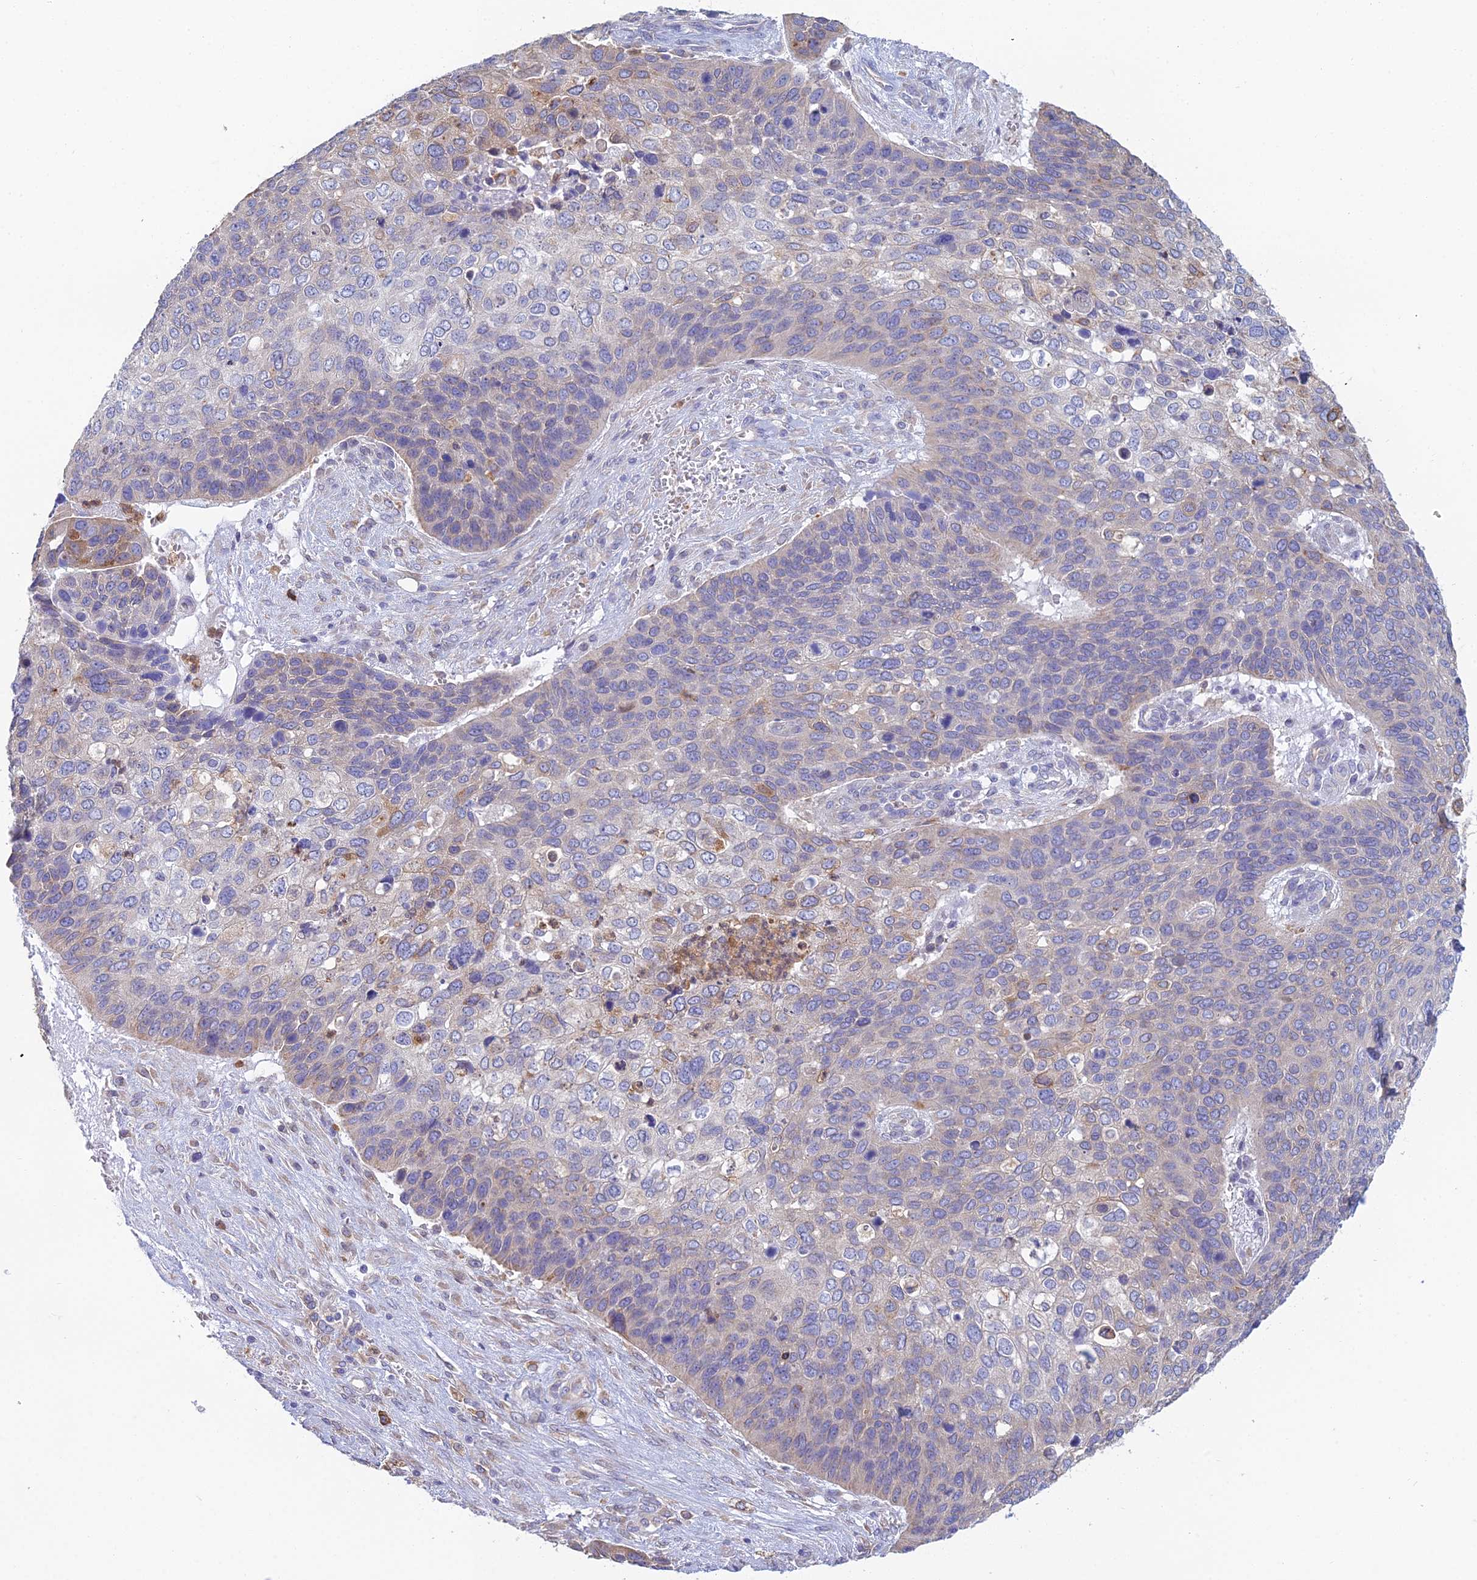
{"staining": {"intensity": "weak", "quantity": "<25%", "location": "cytoplasmic/membranous"}, "tissue": "skin cancer", "cell_type": "Tumor cells", "image_type": "cancer", "snomed": [{"axis": "morphology", "description": "Basal cell carcinoma"}, {"axis": "topography", "description": "Skin"}], "caption": "This is an immunohistochemistry (IHC) histopathology image of skin cancer. There is no positivity in tumor cells.", "gene": "HM13", "patient": {"sex": "female", "age": 74}}